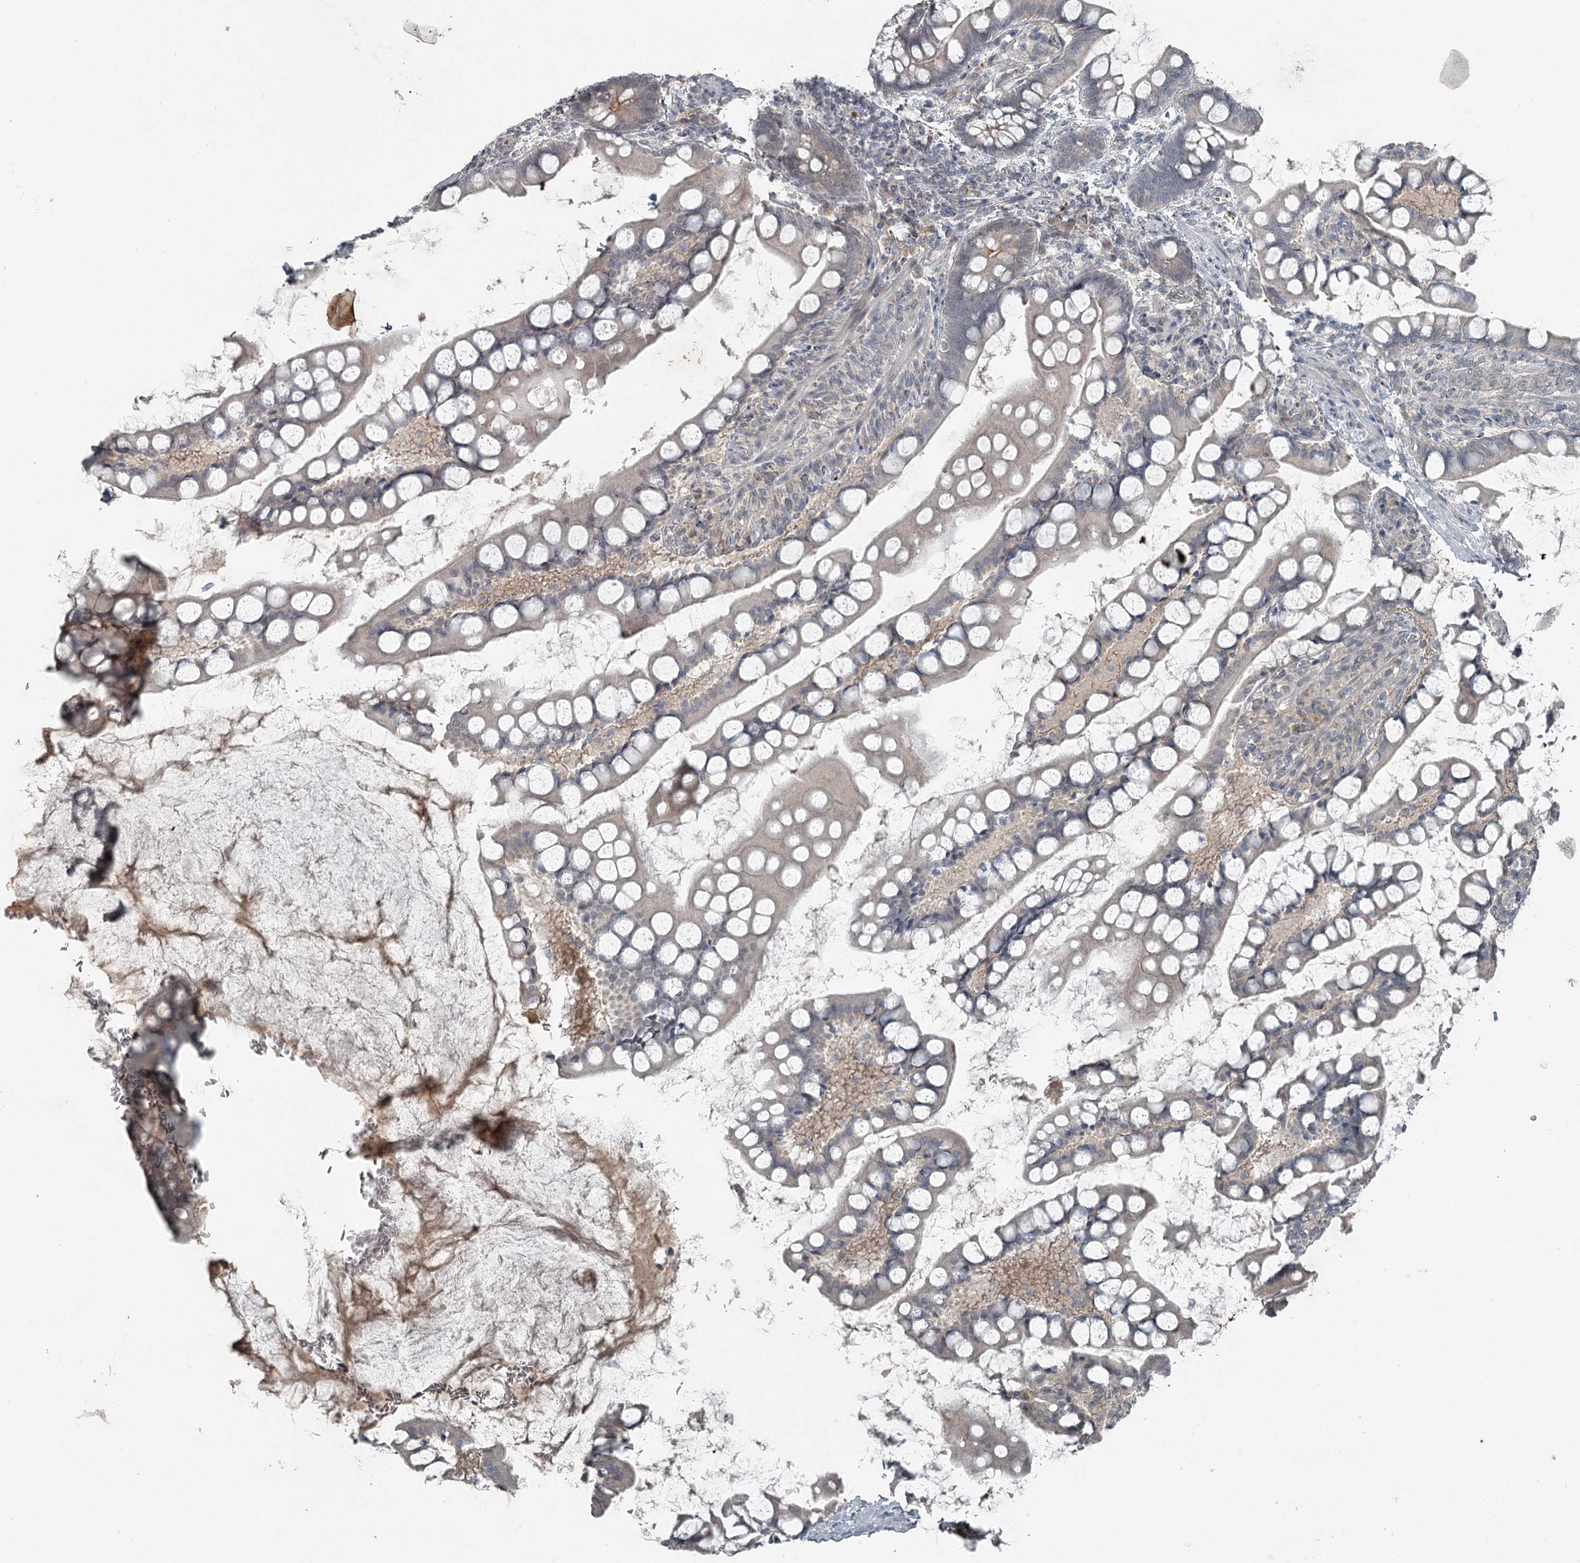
{"staining": {"intensity": "weak", "quantity": "<25%", "location": "cytoplasmic/membranous"}, "tissue": "small intestine", "cell_type": "Glandular cells", "image_type": "normal", "snomed": [{"axis": "morphology", "description": "Normal tissue, NOS"}, {"axis": "topography", "description": "Small intestine"}], "caption": "Micrograph shows no protein staining in glandular cells of normal small intestine. Nuclei are stained in blue.", "gene": "SLC39A8", "patient": {"sex": "male", "age": 52}}